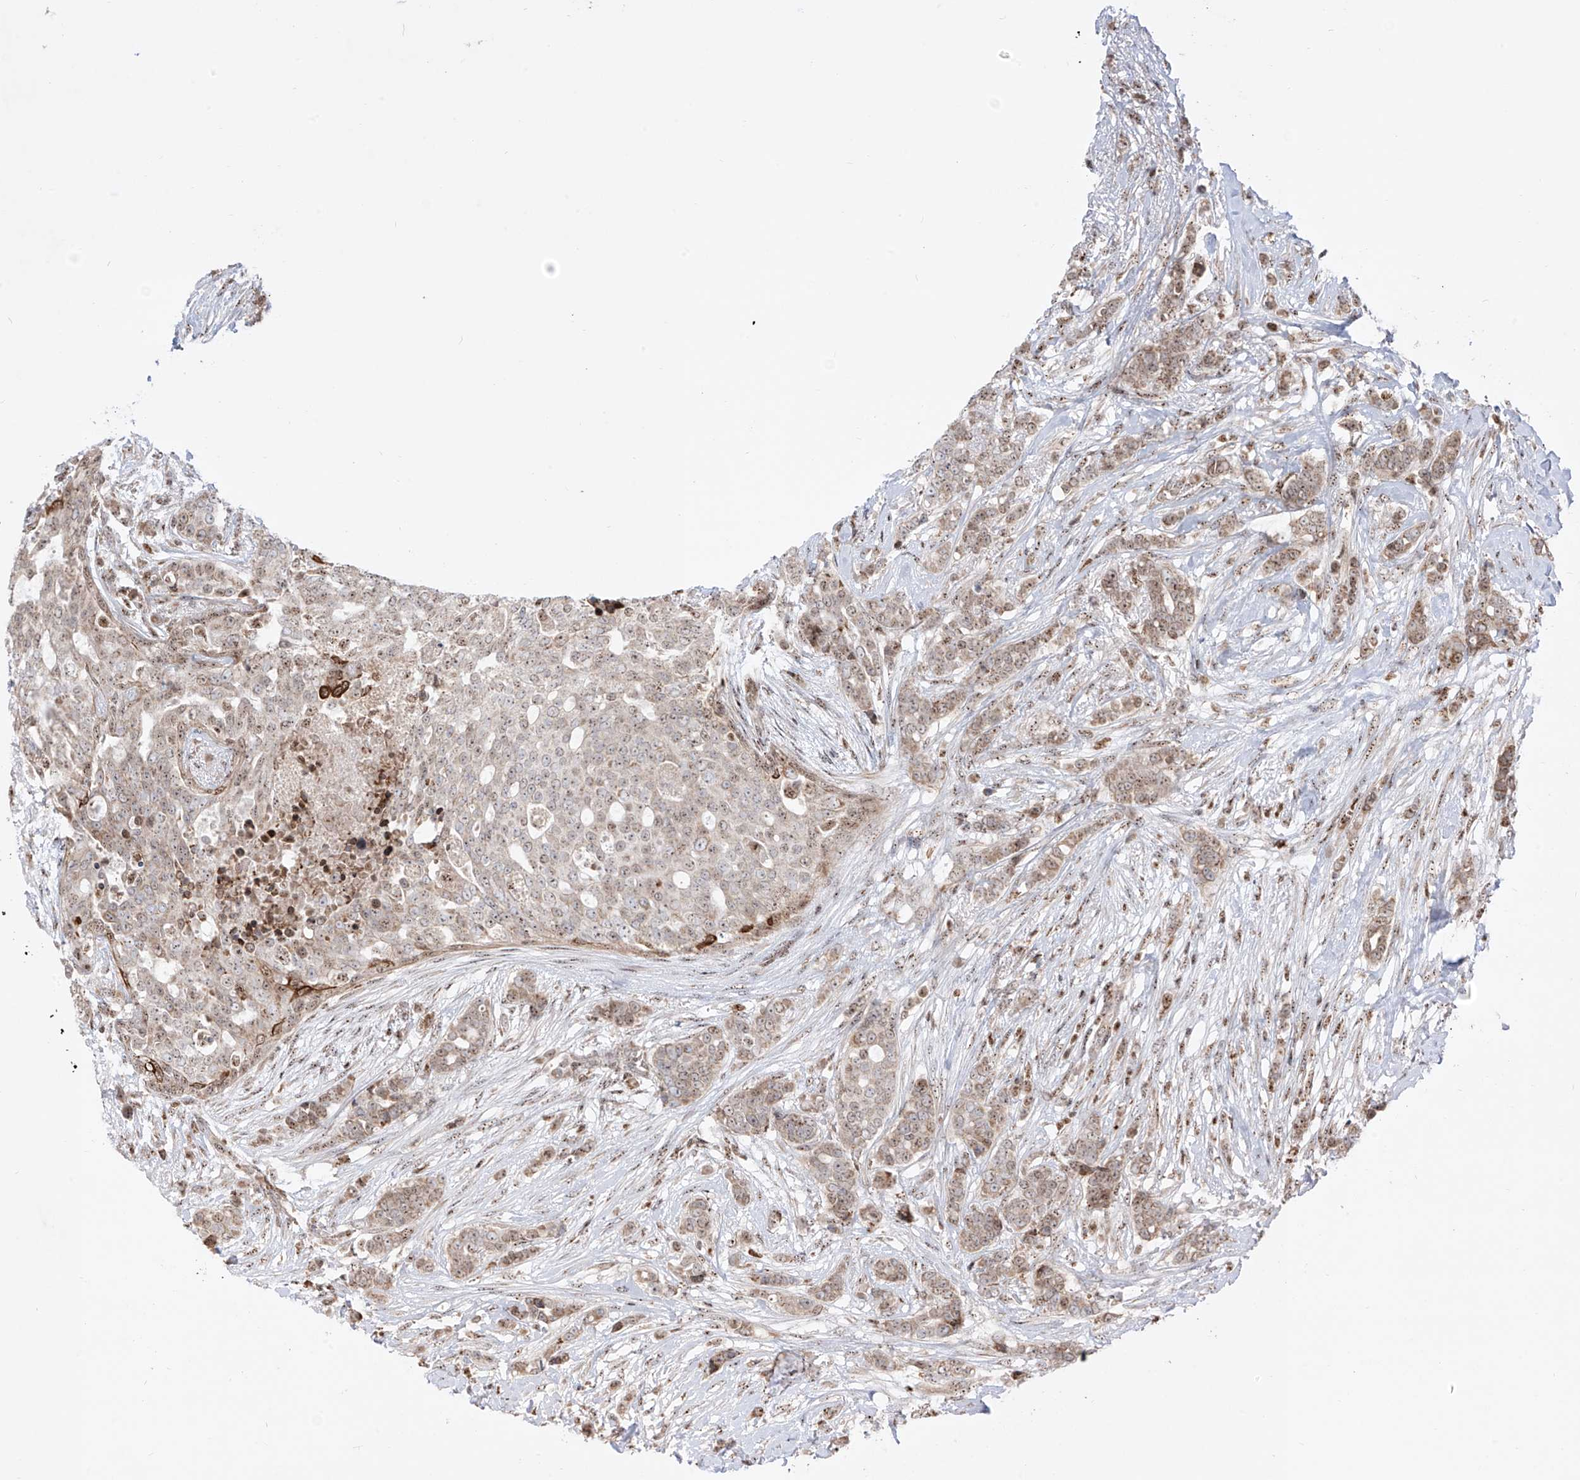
{"staining": {"intensity": "weak", "quantity": ">75%", "location": "cytoplasmic/membranous,nuclear"}, "tissue": "breast cancer", "cell_type": "Tumor cells", "image_type": "cancer", "snomed": [{"axis": "morphology", "description": "Lobular carcinoma"}, {"axis": "topography", "description": "Breast"}], "caption": "Lobular carcinoma (breast) was stained to show a protein in brown. There is low levels of weak cytoplasmic/membranous and nuclear positivity in approximately >75% of tumor cells. (brown staining indicates protein expression, while blue staining denotes nuclei).", "gene": "ZBTB8A", "patient": {"sex": "female", "age": 51}}